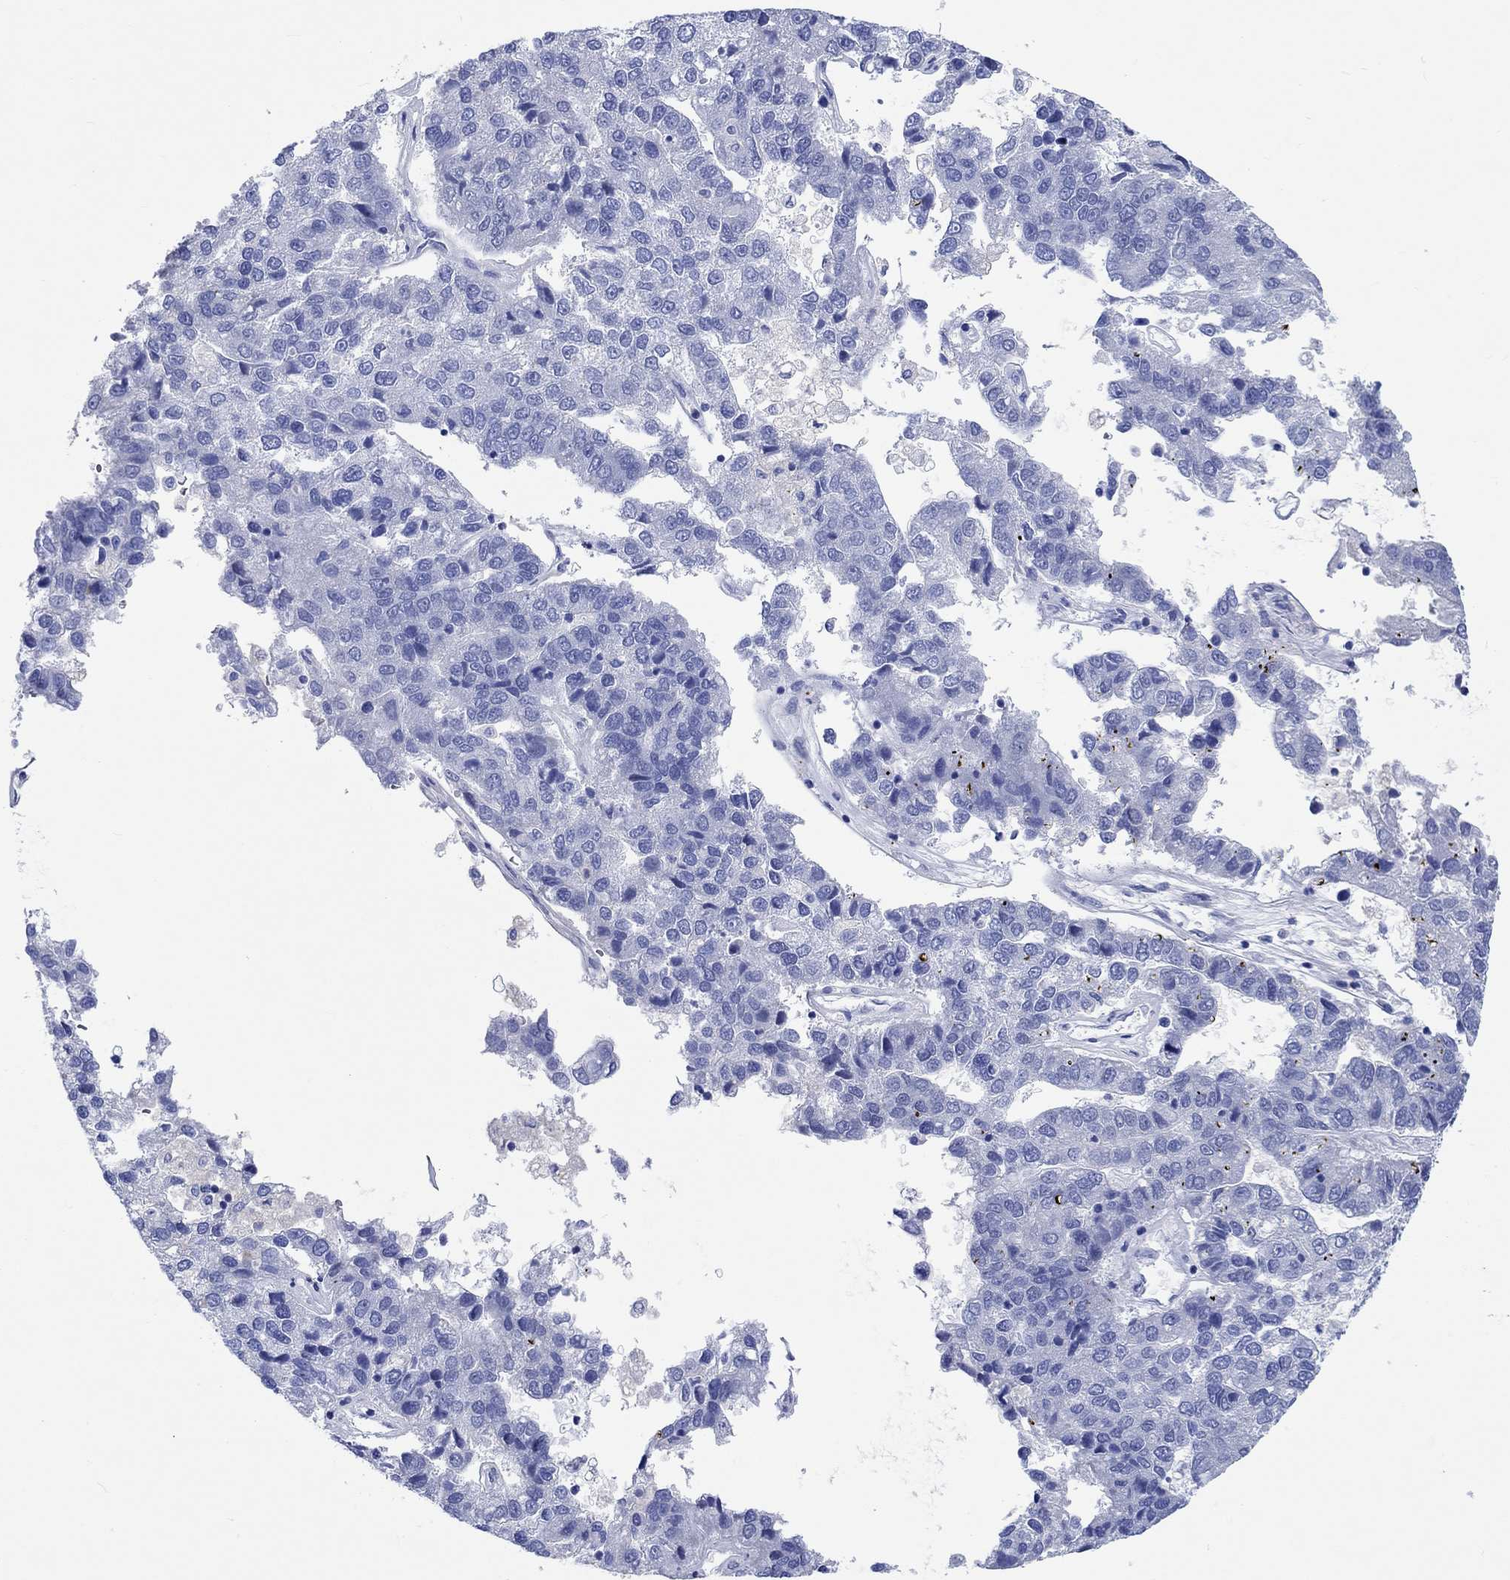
{"staining": {"intensity": "negative", "quantity": "none", "location": "none"}, "tissue": "pancreatic cancer", "cell_type": "Tumor cells", "image_type": "cancer", "snomed": [{"axis": "morphology", "description": "Adenocarcinoma, NOS"}, {"axis": "topography", "description": "Pancreas"}], "caption": "IHC of human adenocarcinoma (pancreatic) reveals no positivity in tumor cells.", "gene": "SHISA4", "patient": {"sex": "female", "age": 61}}